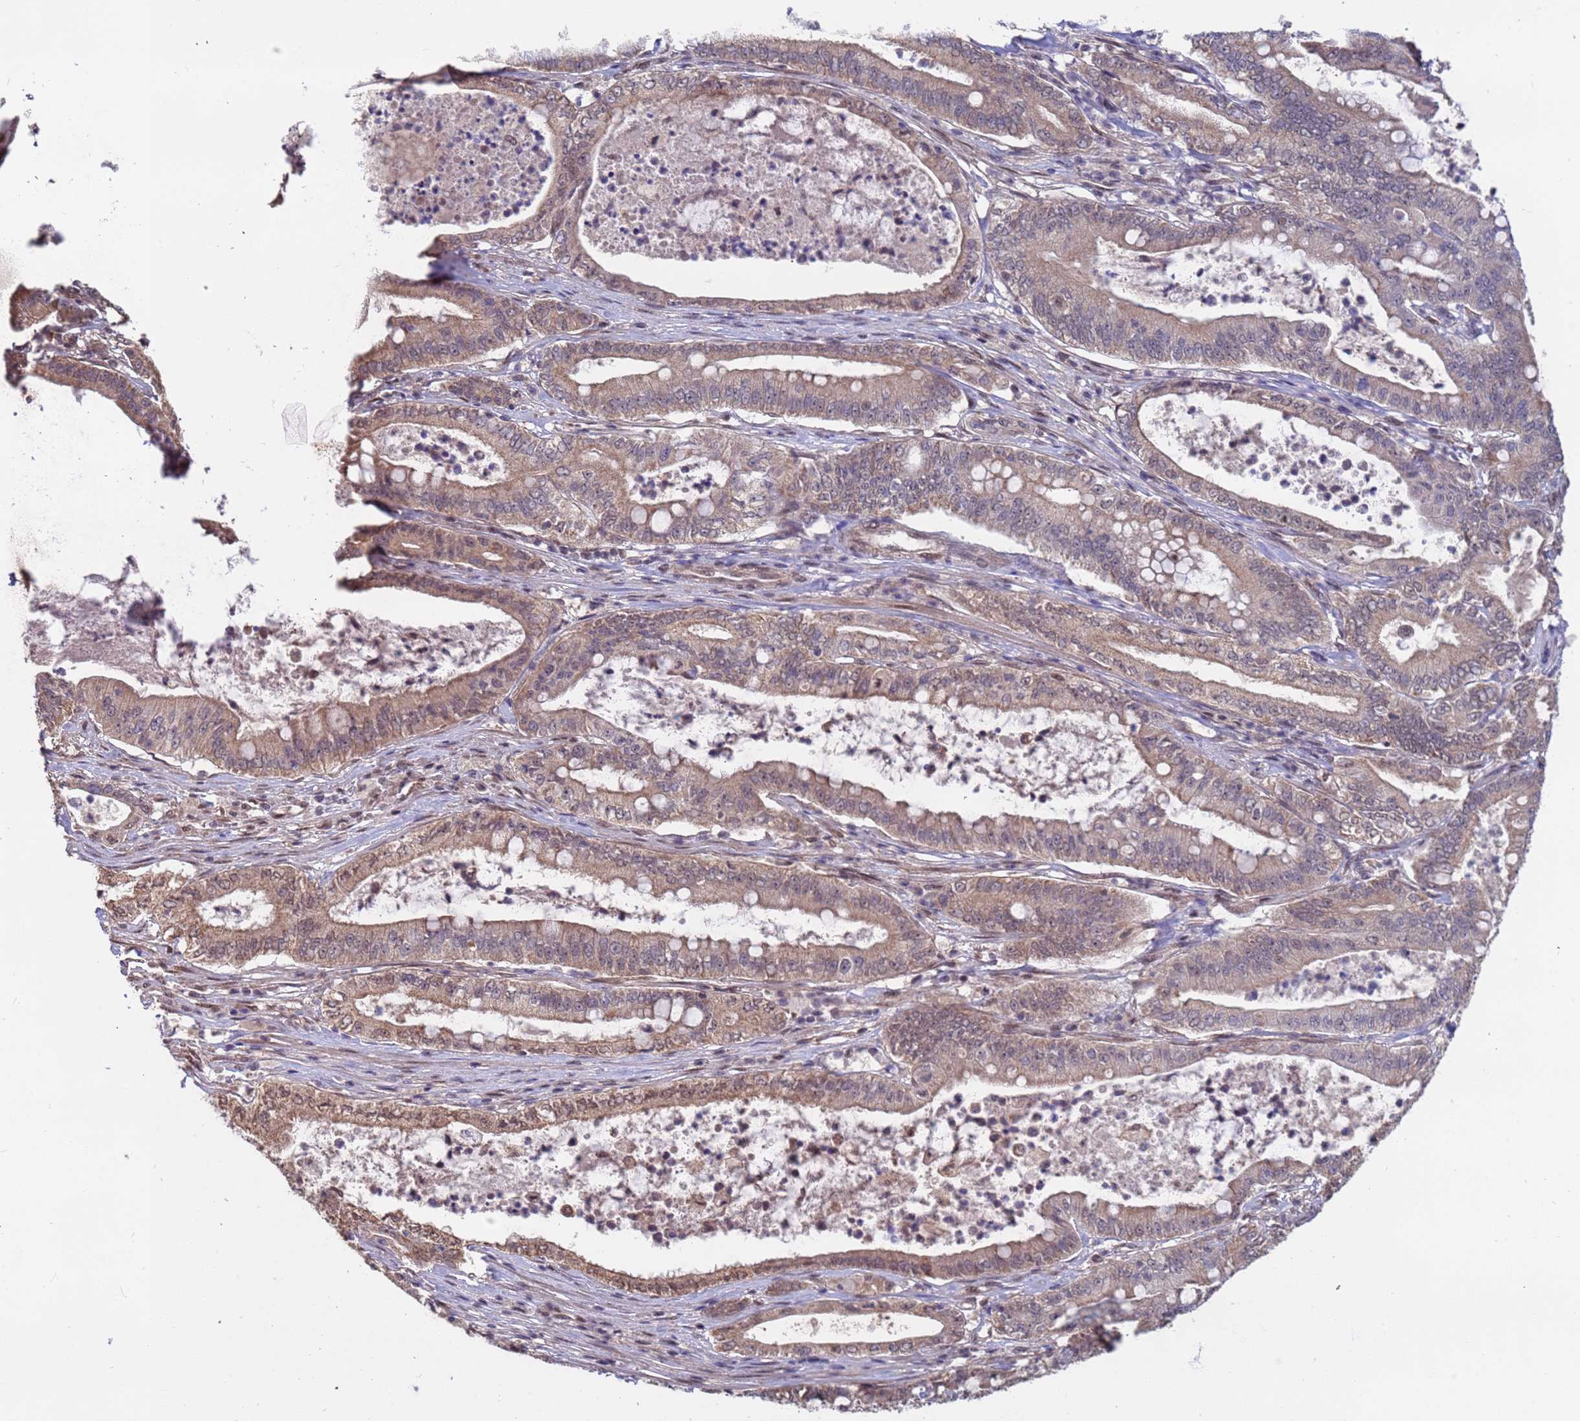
{"staining": {"intensity": "moderate", "quantity": ">75%", "location": "cytoplasmic/membranous,nuclear"}, "tissue": "pancreatic cancer", "cell_type": "Tumor cells", "image_type": "cancer", "snomed": [{"axis": "morphology", "description": "Adenocarcinoma, NOS"}, {"axis": "topography", "description": "Pancreas"}], "caption": "Pancreatic cancer stained with a protein marker displays moderate staining in tumor cells.", "gene": "DENND2B", "patient": {"sex": "male", "age": 71}}